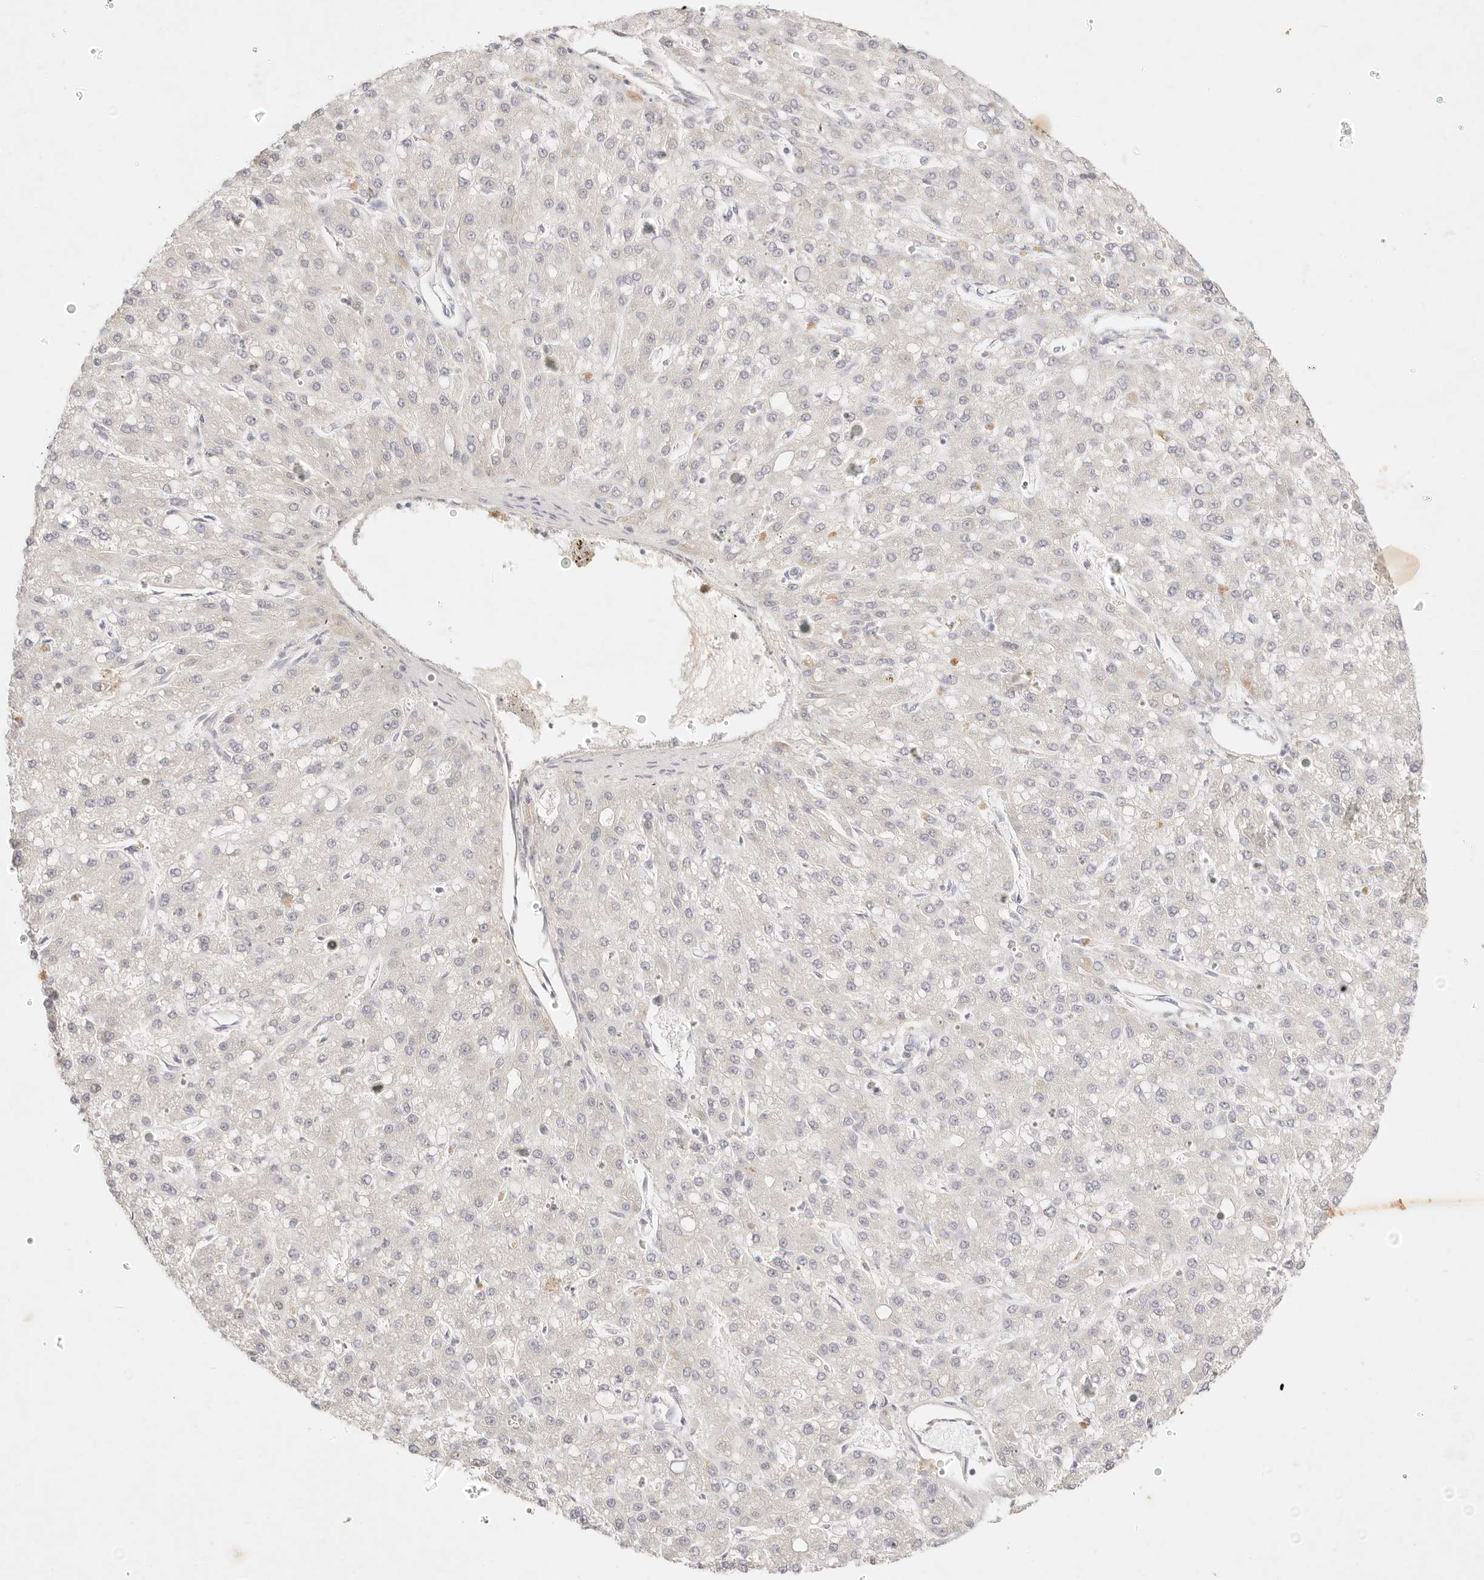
{"staining": {"intensity": "negative", "quantity": "none", "location": "none"}, "tissue": "liver cancer", "cell_type": "Tumor cells", "image_type": "cancer", "snomed": [{"axis": "morphology", "description": "Carcinoma, Hepatocellular, NOS"}, {"axis": "topography", "description": "Liver"}], "caption": "DAB immunohistochemical staining of human liver cancer displays no significant positivity in tumor cells.", "gene": "GPR84", "patient": {"sex": "male", "age": 67}}